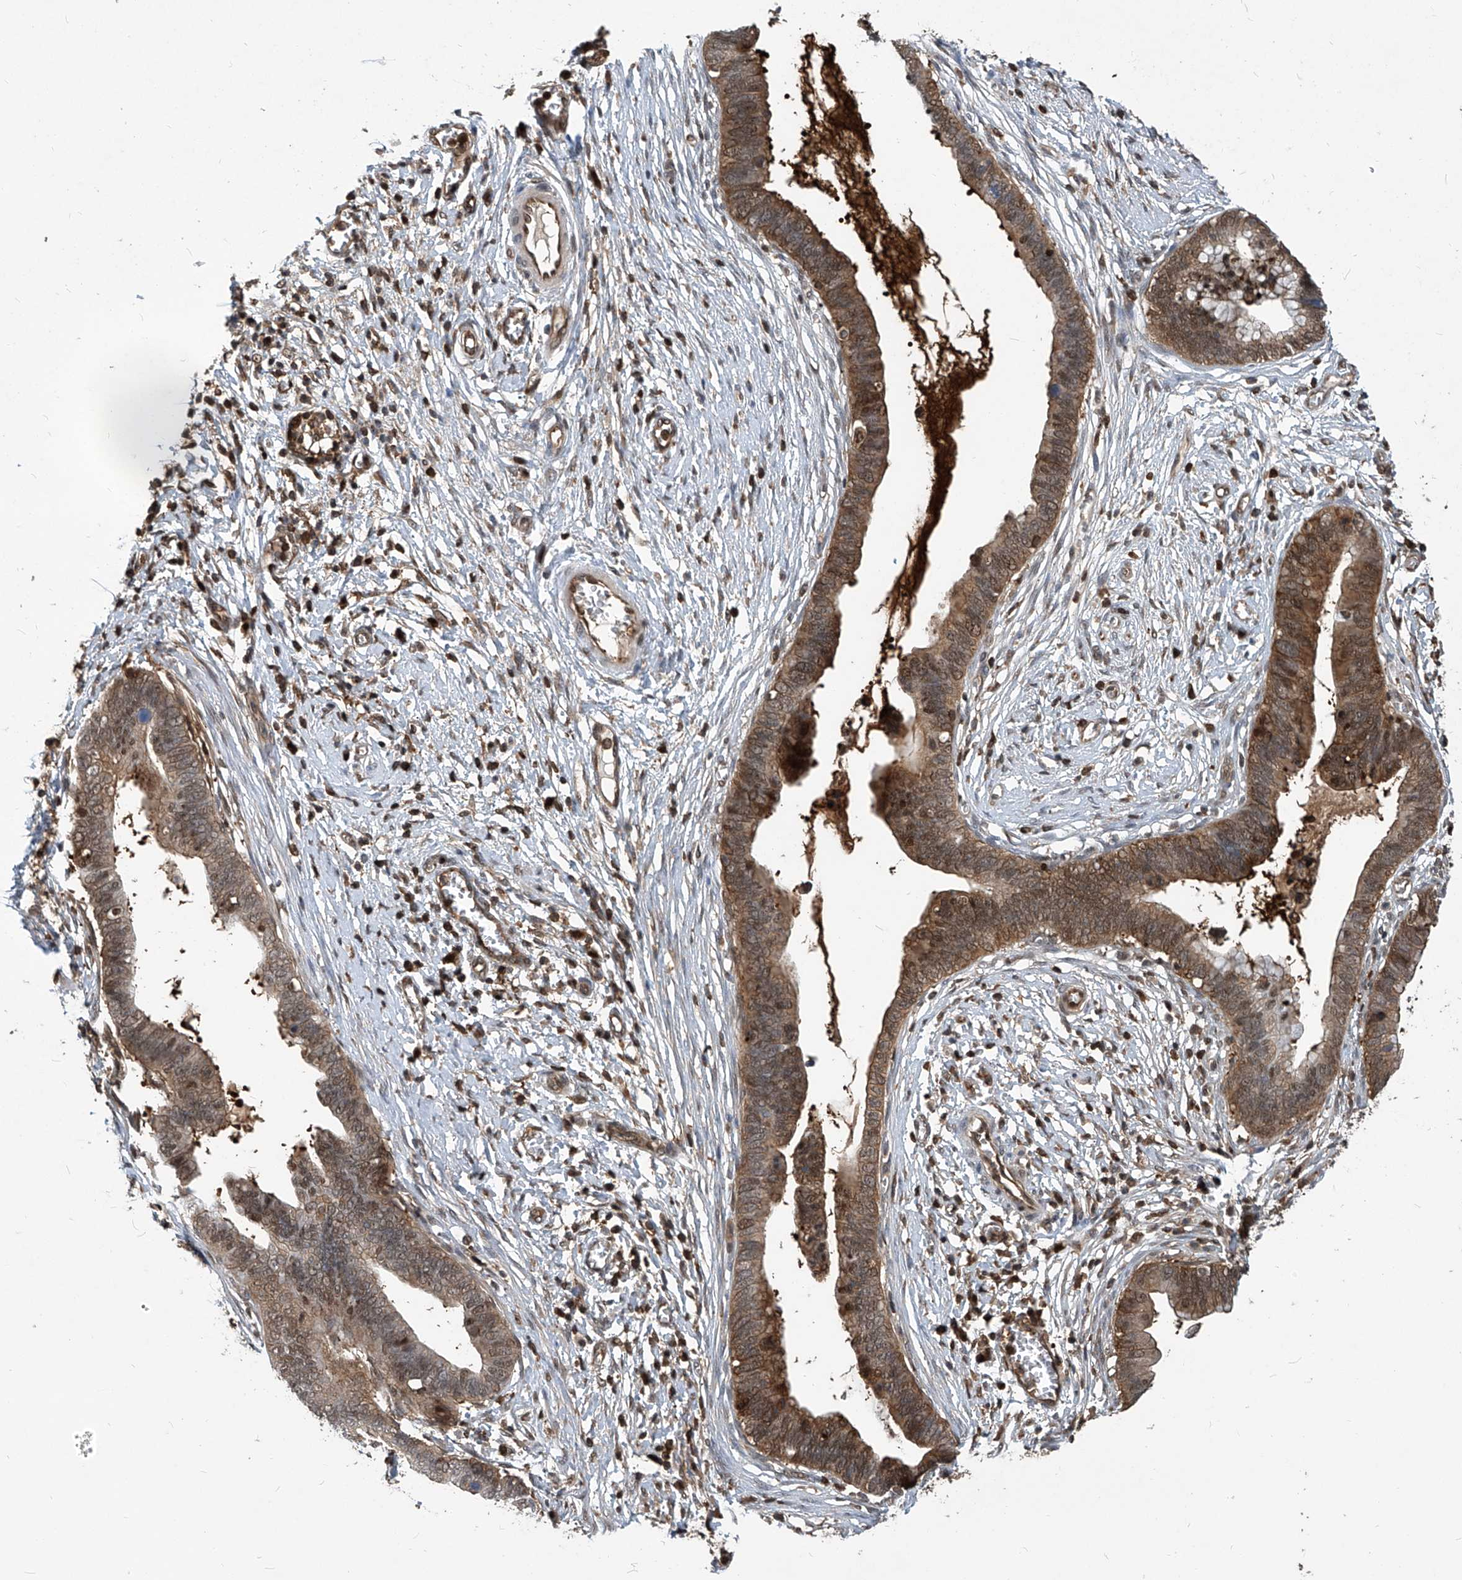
{"staining": {"intensity": "moderate", "quantity": "25%-75%", "location": "cytoplasmic/membranous,nuclear"}, "tissue": "cervical cancer", "cell_type": "Tumor cells", "image_type": "cancer", "snomed": [{"axis": "morphology", "description": "Adenocarcinoma, NOS"}, {"axis": "topography", "description": "Cervix"}], "caption": "Cervical cancer (adenocarcinoma) stained with a brown dye displays moderate cytoplasmic/membranous and nuclear positive positivity in approximately 25%-75% of tumor cells.", "gene": "PSMB1", "patient": {"sex": "female", "age": 44}}